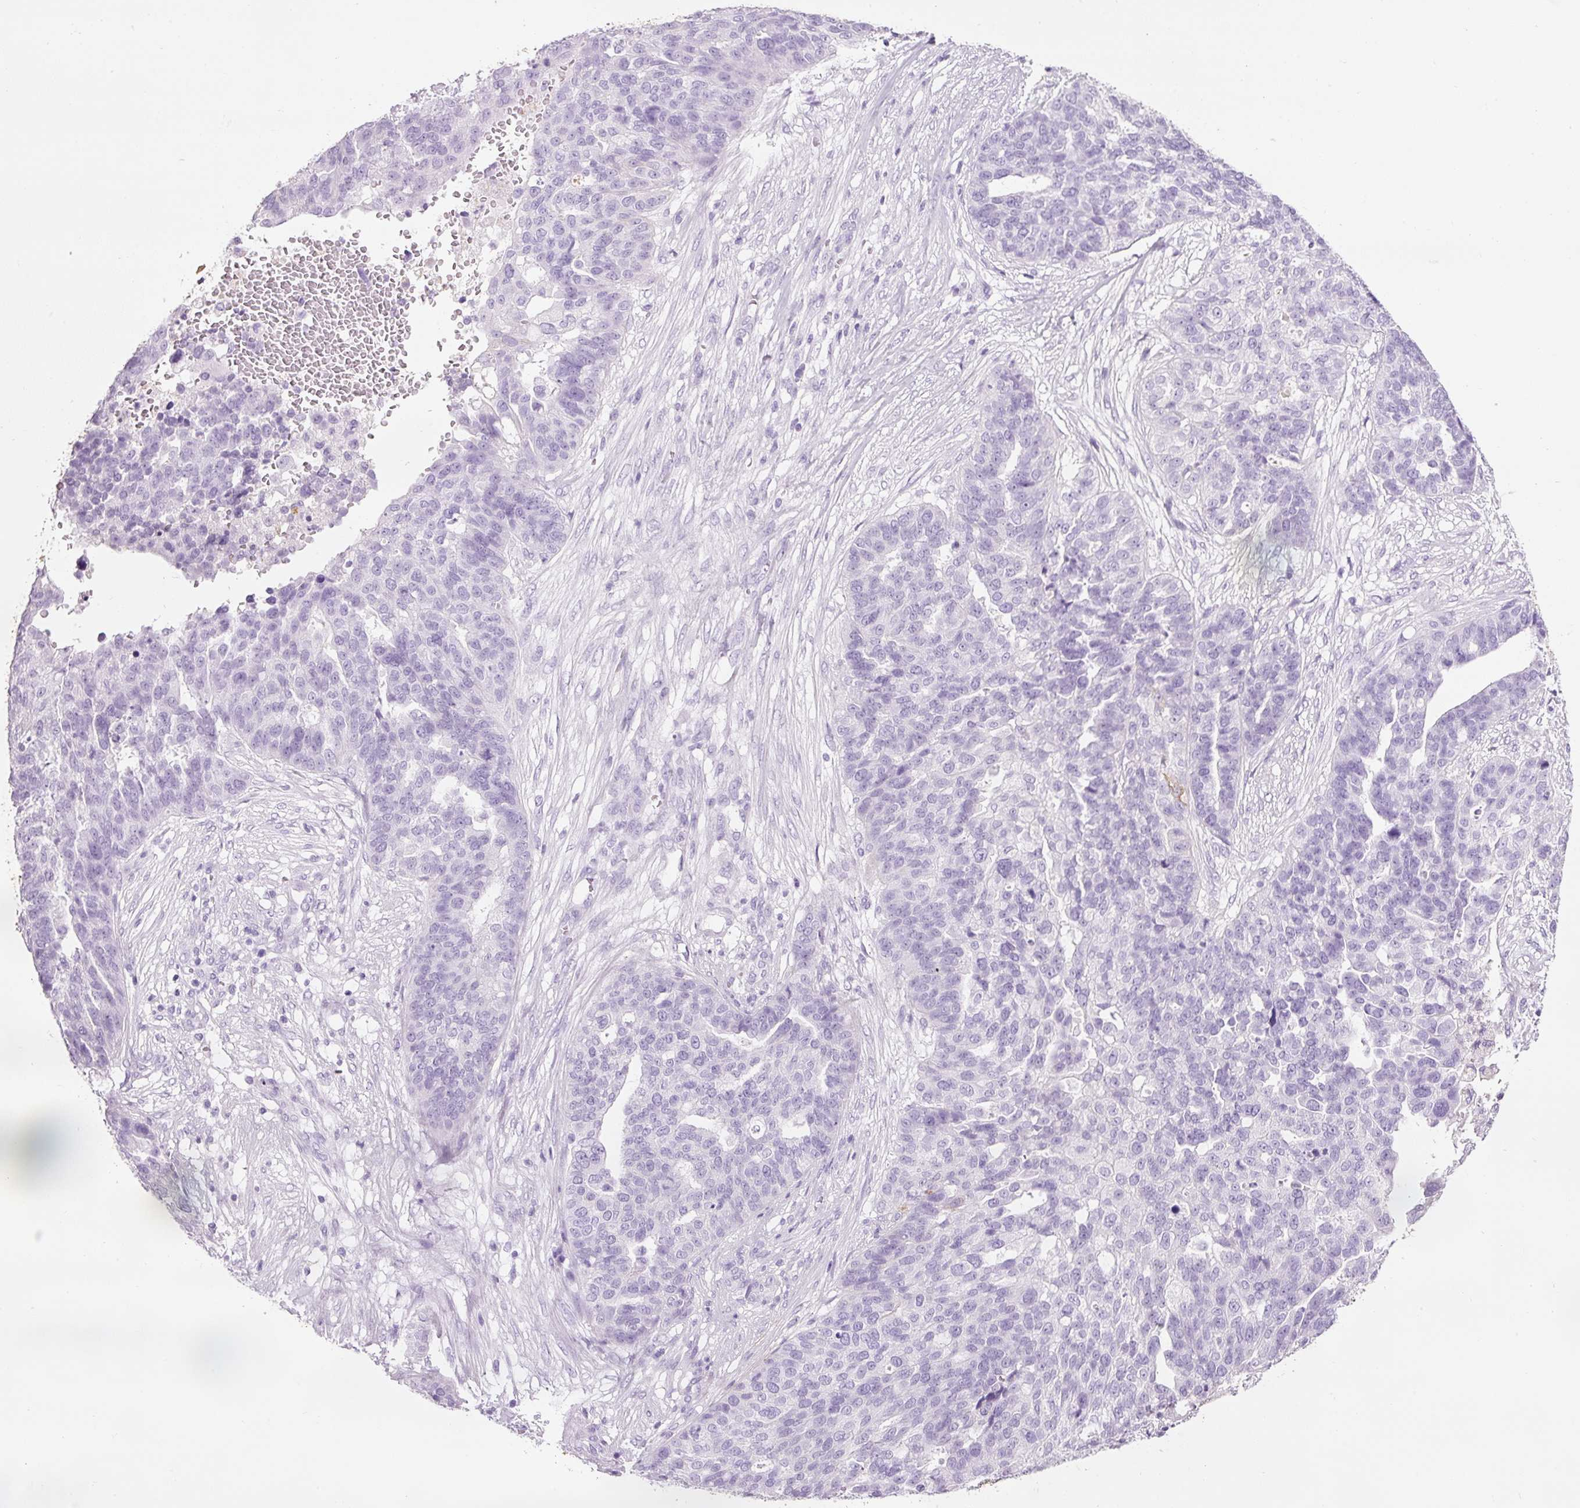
{"staining": {"intensity": "negative", "quantity": "none", "location": "none"}, "tissue": "ovarian cancer", "cell_type": "Tumor cells", "image_type": "cancer", "snomed": [{"axis": "morphology", "description": "Cystadenocarcinoma, serous, NOS"}, {"axis": "topography", "description": "Ovary"}], "caption": "Immunohistochemical staining of ovarian serous cystadenocarcinoma demonstrates no significant expression in tumor cells. (Immunohistochemistry (ihc), brightfield microscopy, high magnification).", "gene": "MFAP4", "patient": {"sex": "female", "age": 59}}